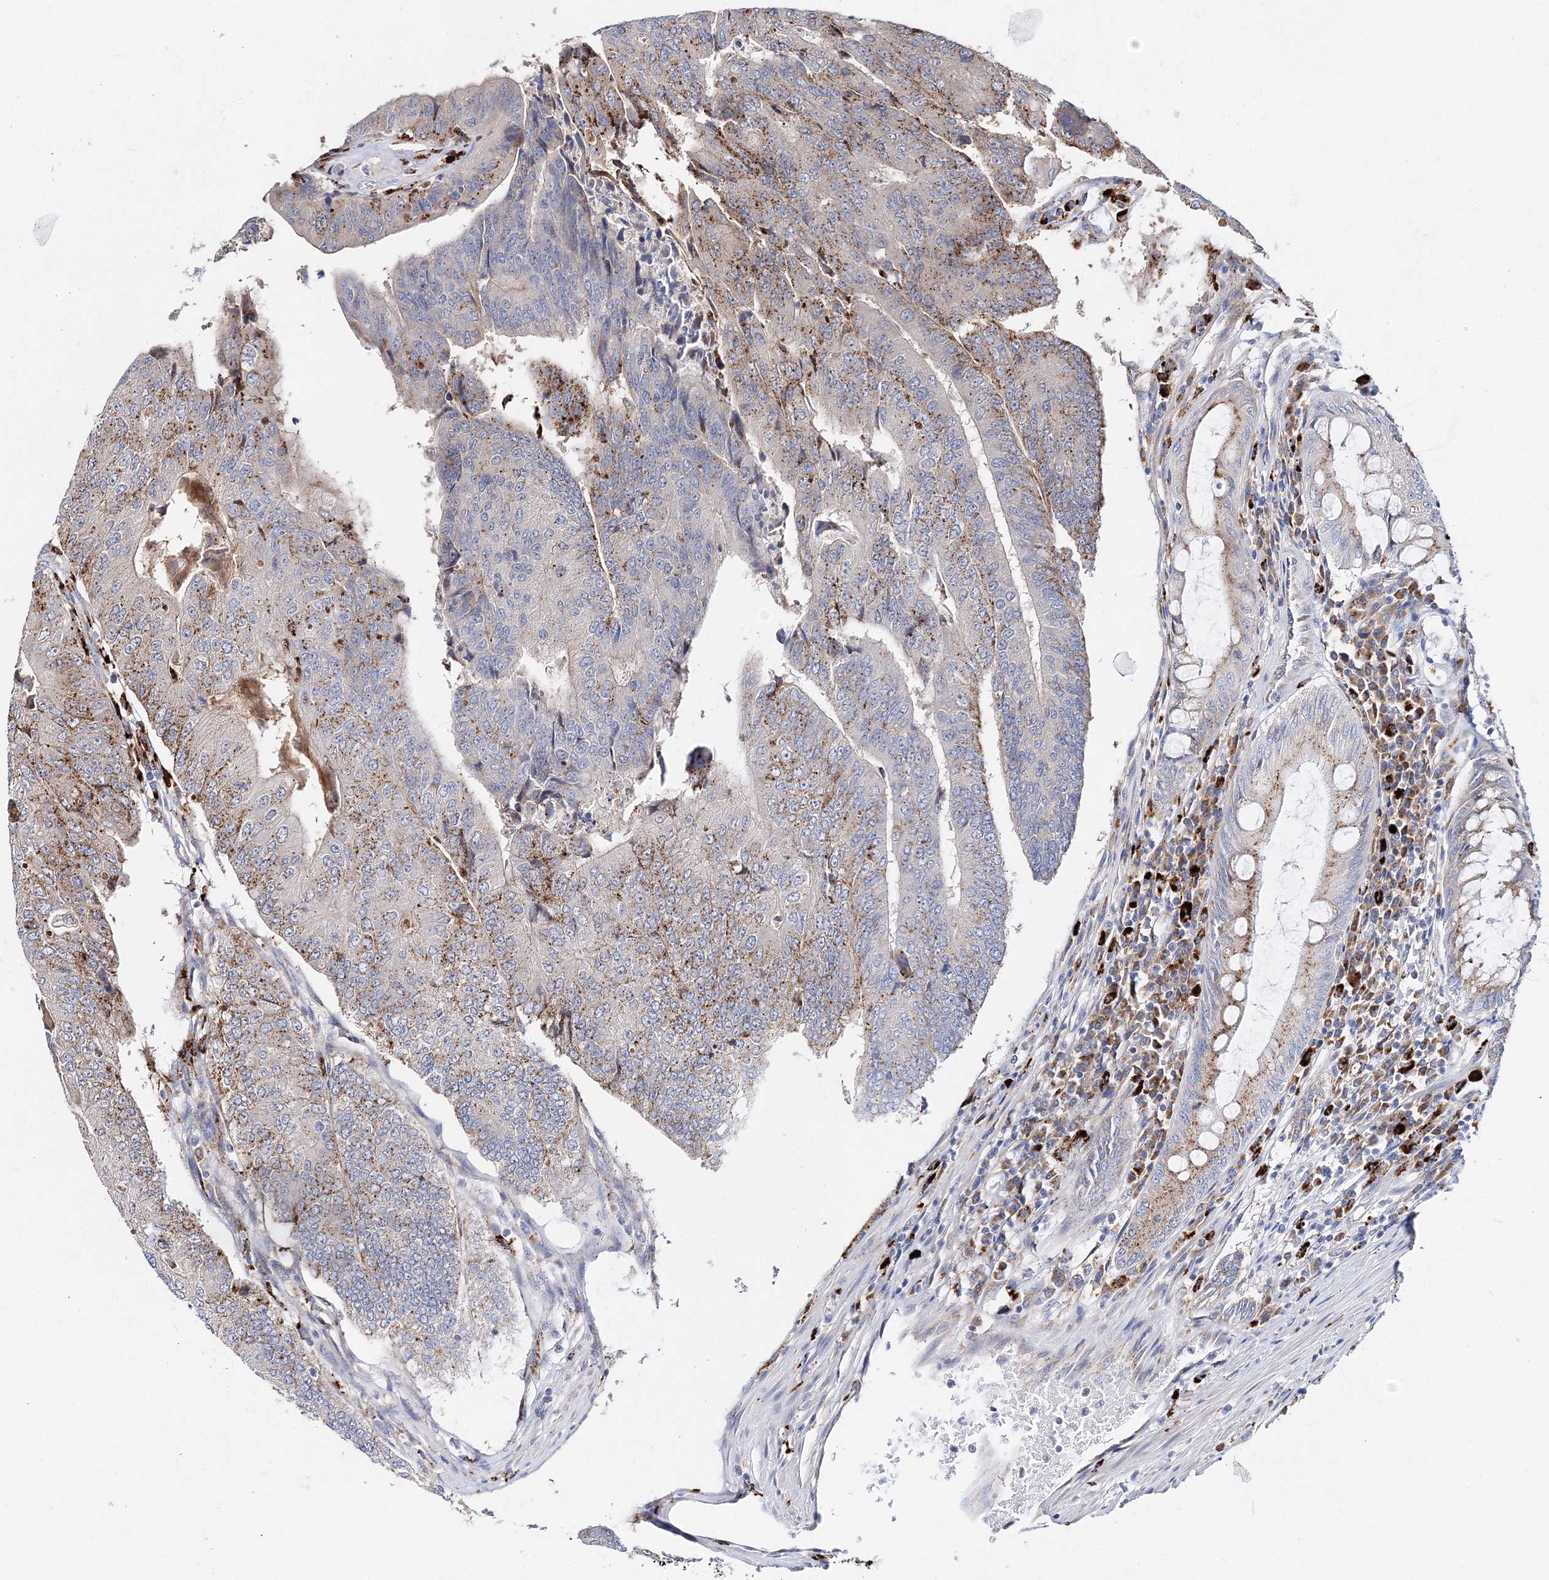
{"staining": {"intensity": "moderate", "quantity": "25%-75%", "location": "cytoplasmic/membranous"}, "tissue": "colorectal cancer", "cell_type": "Tumor cells", "image_type": "cancer", "snomed": [{"axis": "morphology", "description": "Adenocarcinoma, NOS"}, {"axis": "topography", "description": "Colon"}], "caption": "Brown immunohistochemical staining in human colorectal cancer displays moderate cytoplasmic/membranous positivity in about 25%-75% of tumor cells. Using DAB (brown) and hematoxylin (blue) stains, captured at high magnification using brightfield microscopy.", "gene": "C3orf38", "patient": {"sex": "female", "age": 67}}